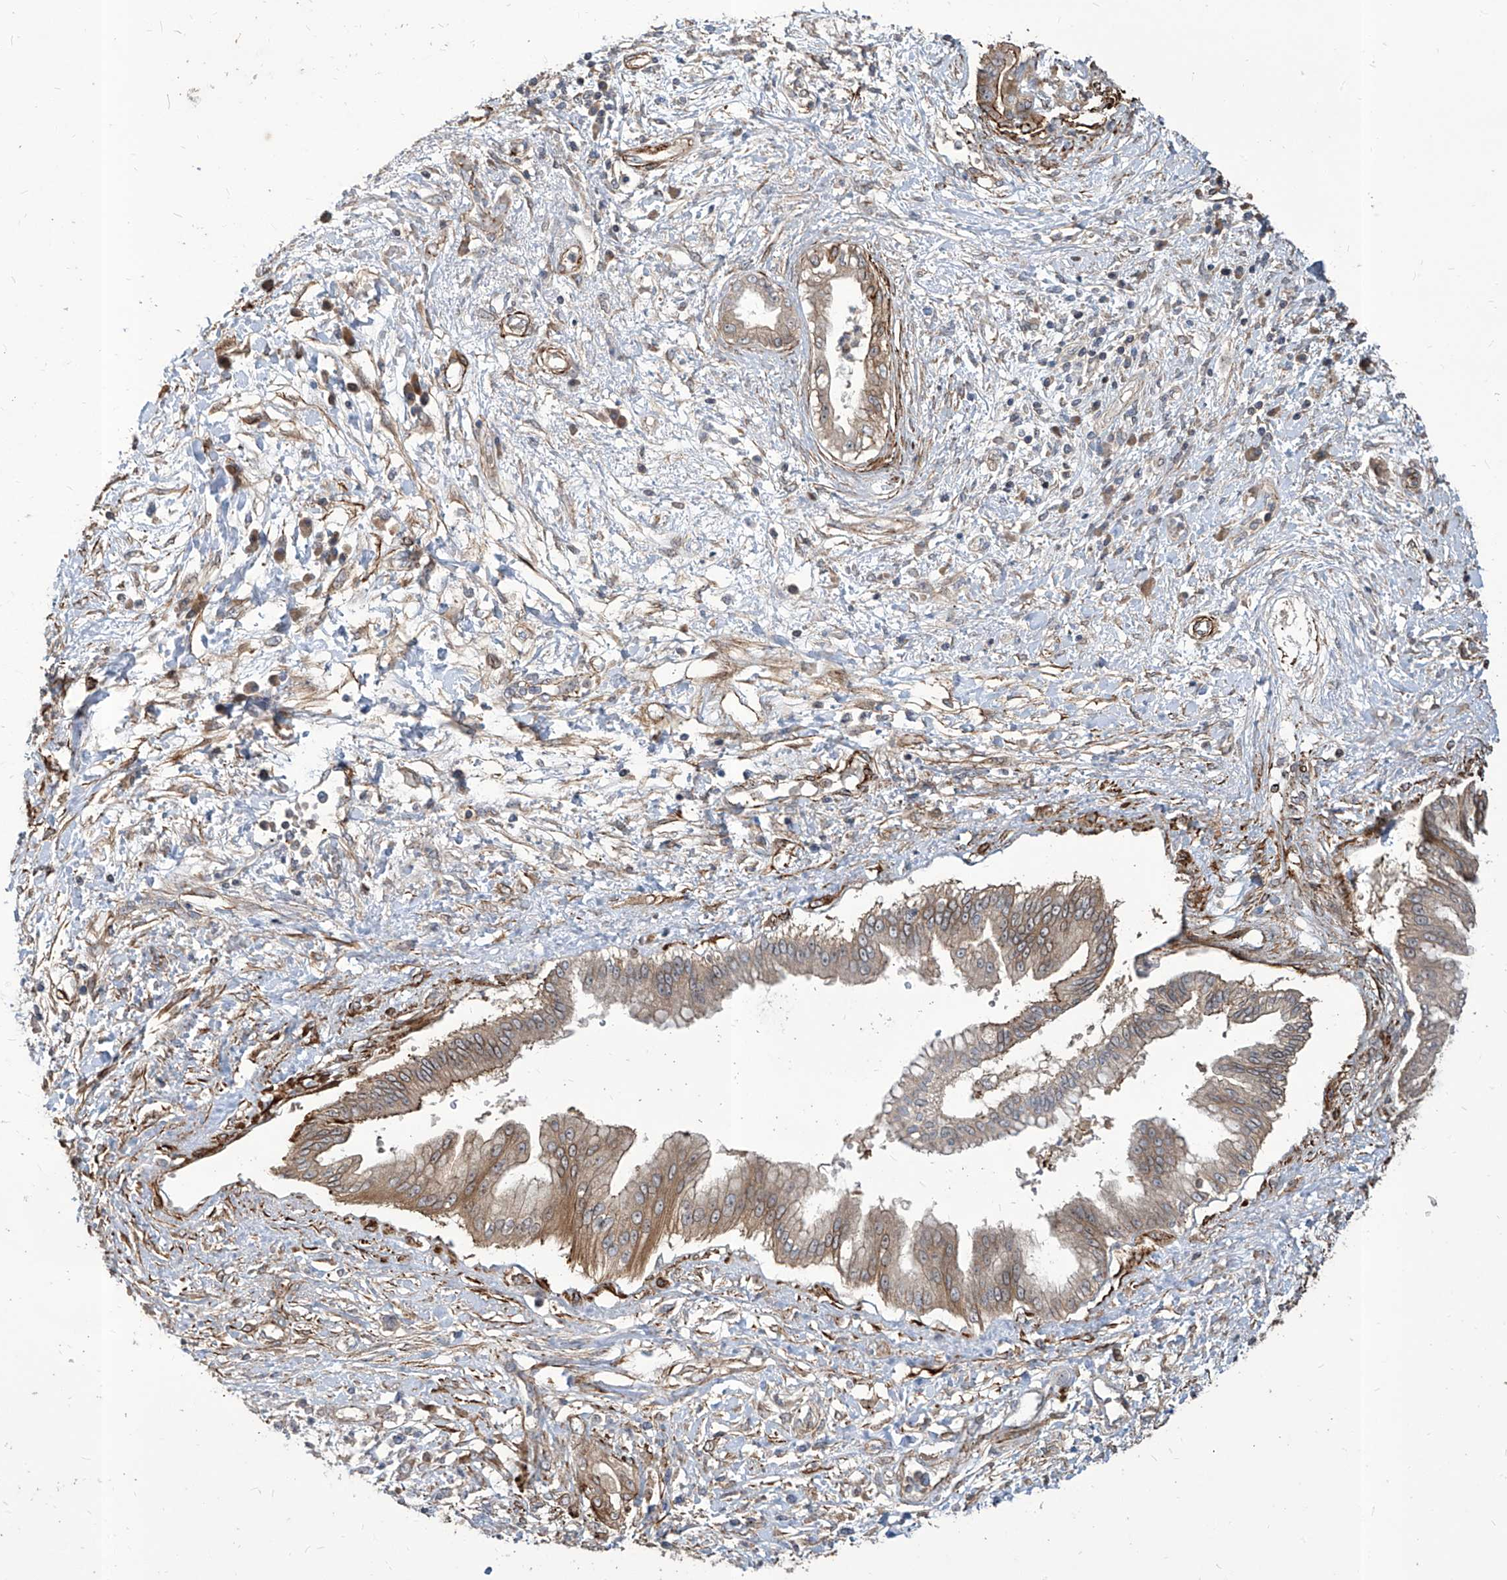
{"staining": {"intensity": "moderate", "quantity": ">75%", "location": "cytoplasmic/membranous"}, "tissue": "pancreatic cancer", "cell_type": "Tumor cells", "image_type": "cancer", "snomed": [{"axis": "morphology", "description": "Adenocarcinoma, NOS"}, {"axis": "topography", "description": "Pancreas"}], "caption": "Immunohistochemical staining of human pancreatic cancer (adenocarcinoma) displays moderate cytoplasmic/membranous protein expression in about >75% of tumor cells. The protein is stained brown, and the nuclei are stained in blue (DAB IHC with brightfield microscopy, high magnification).", "gene": "FAM83B", "patient": {"sex": "female", "age": 56}}